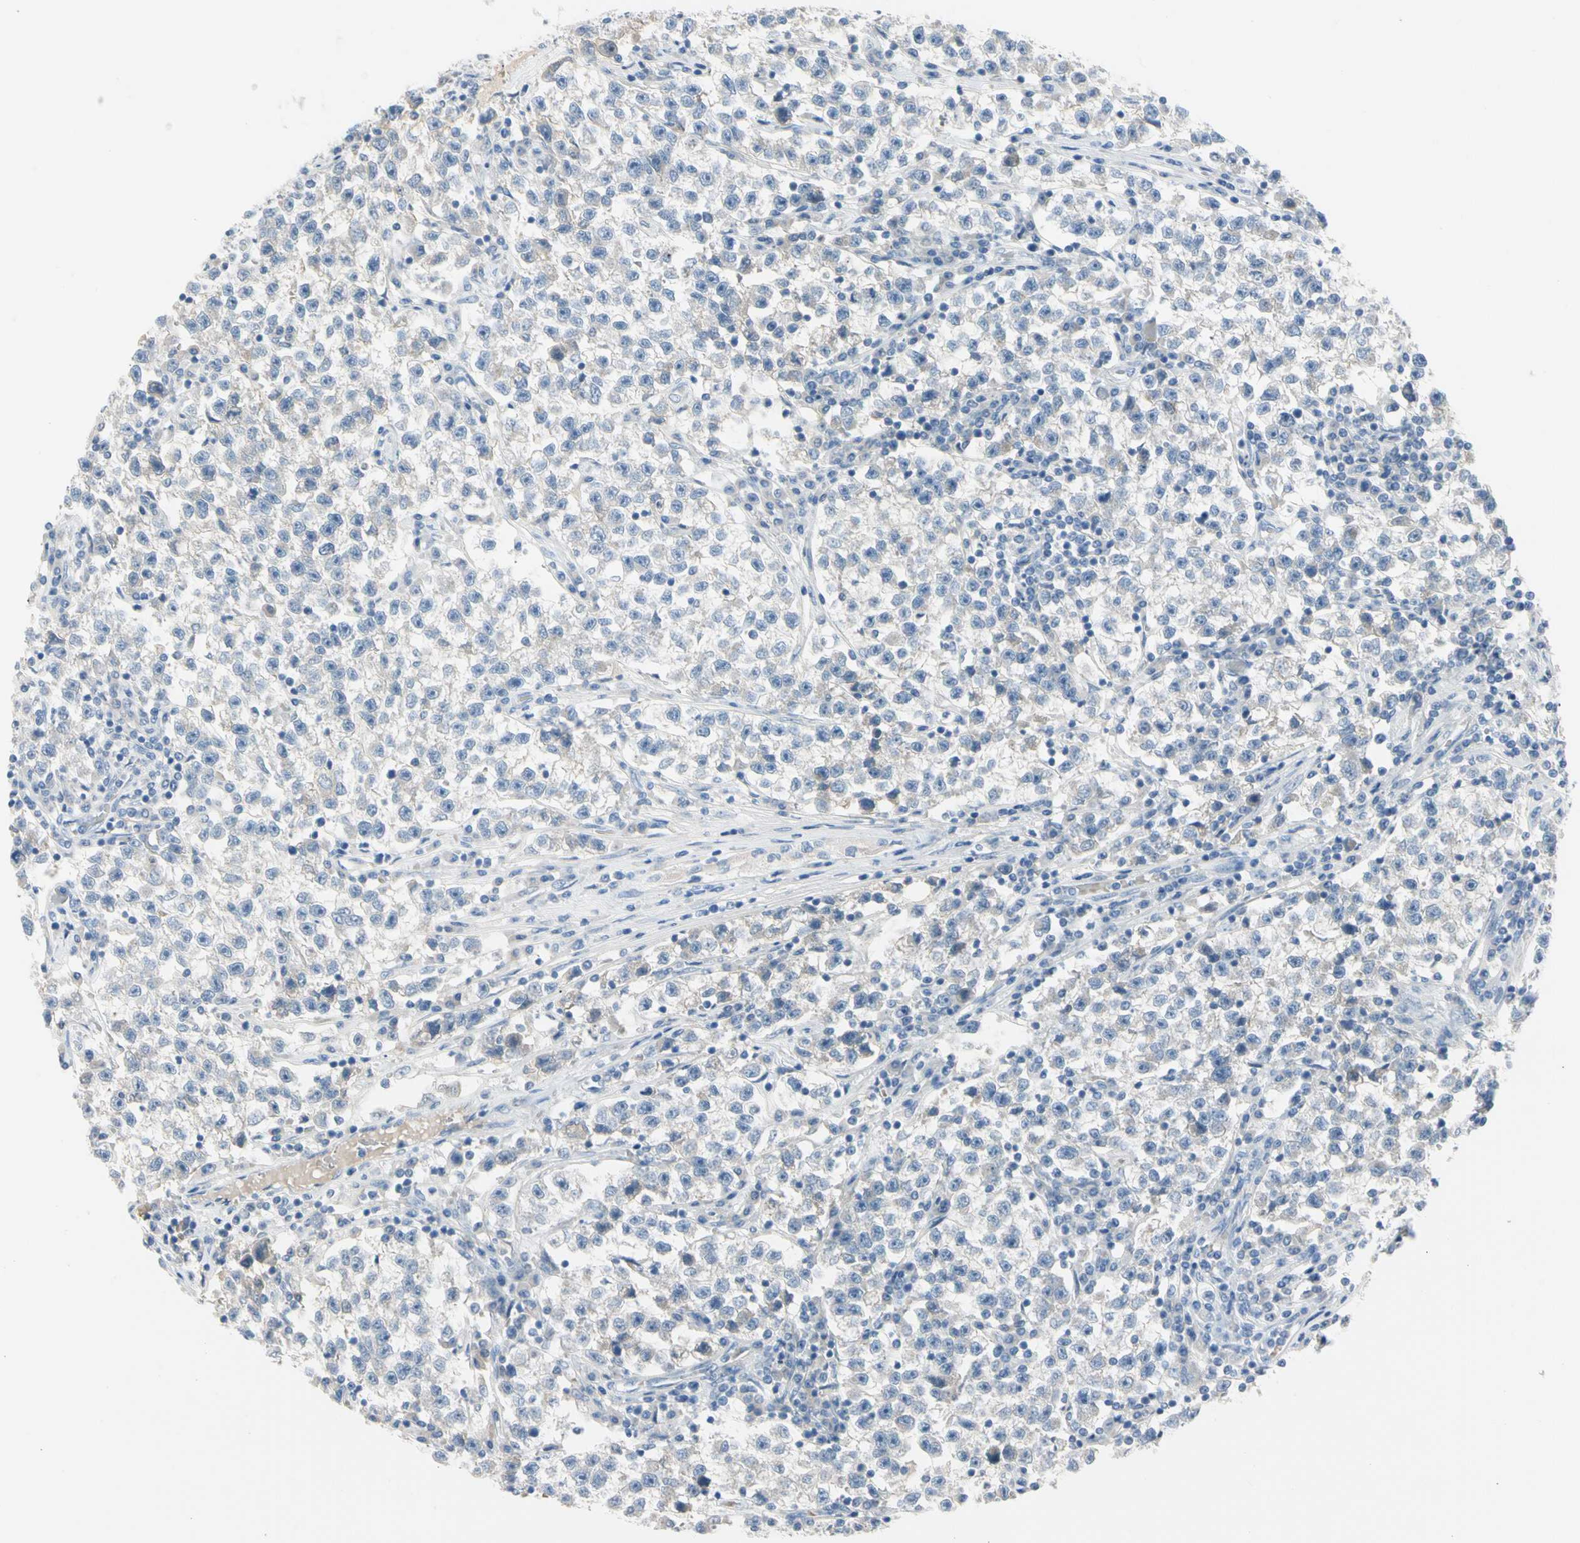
{"staining": {"intensity": "negative", "quantity": "none", "location": "none"}, "tissue": "testis cancer", "cell_type": "Tumor cells", "image_type": "cancer", "snomed": [{"axis": "morphology", "description": "Seminoma, NOS"}, {"axis": "topography", "description": "Testis"}], "caption": "Protein analysis of testis cancer reveals no significant positivity in tumor cells. The staining is performed using DAB brown chromogen with nuclei counter-stained in using hematoxylin.", "gene": "MARK1", "patient": {"sex": "male", "age": 22}}